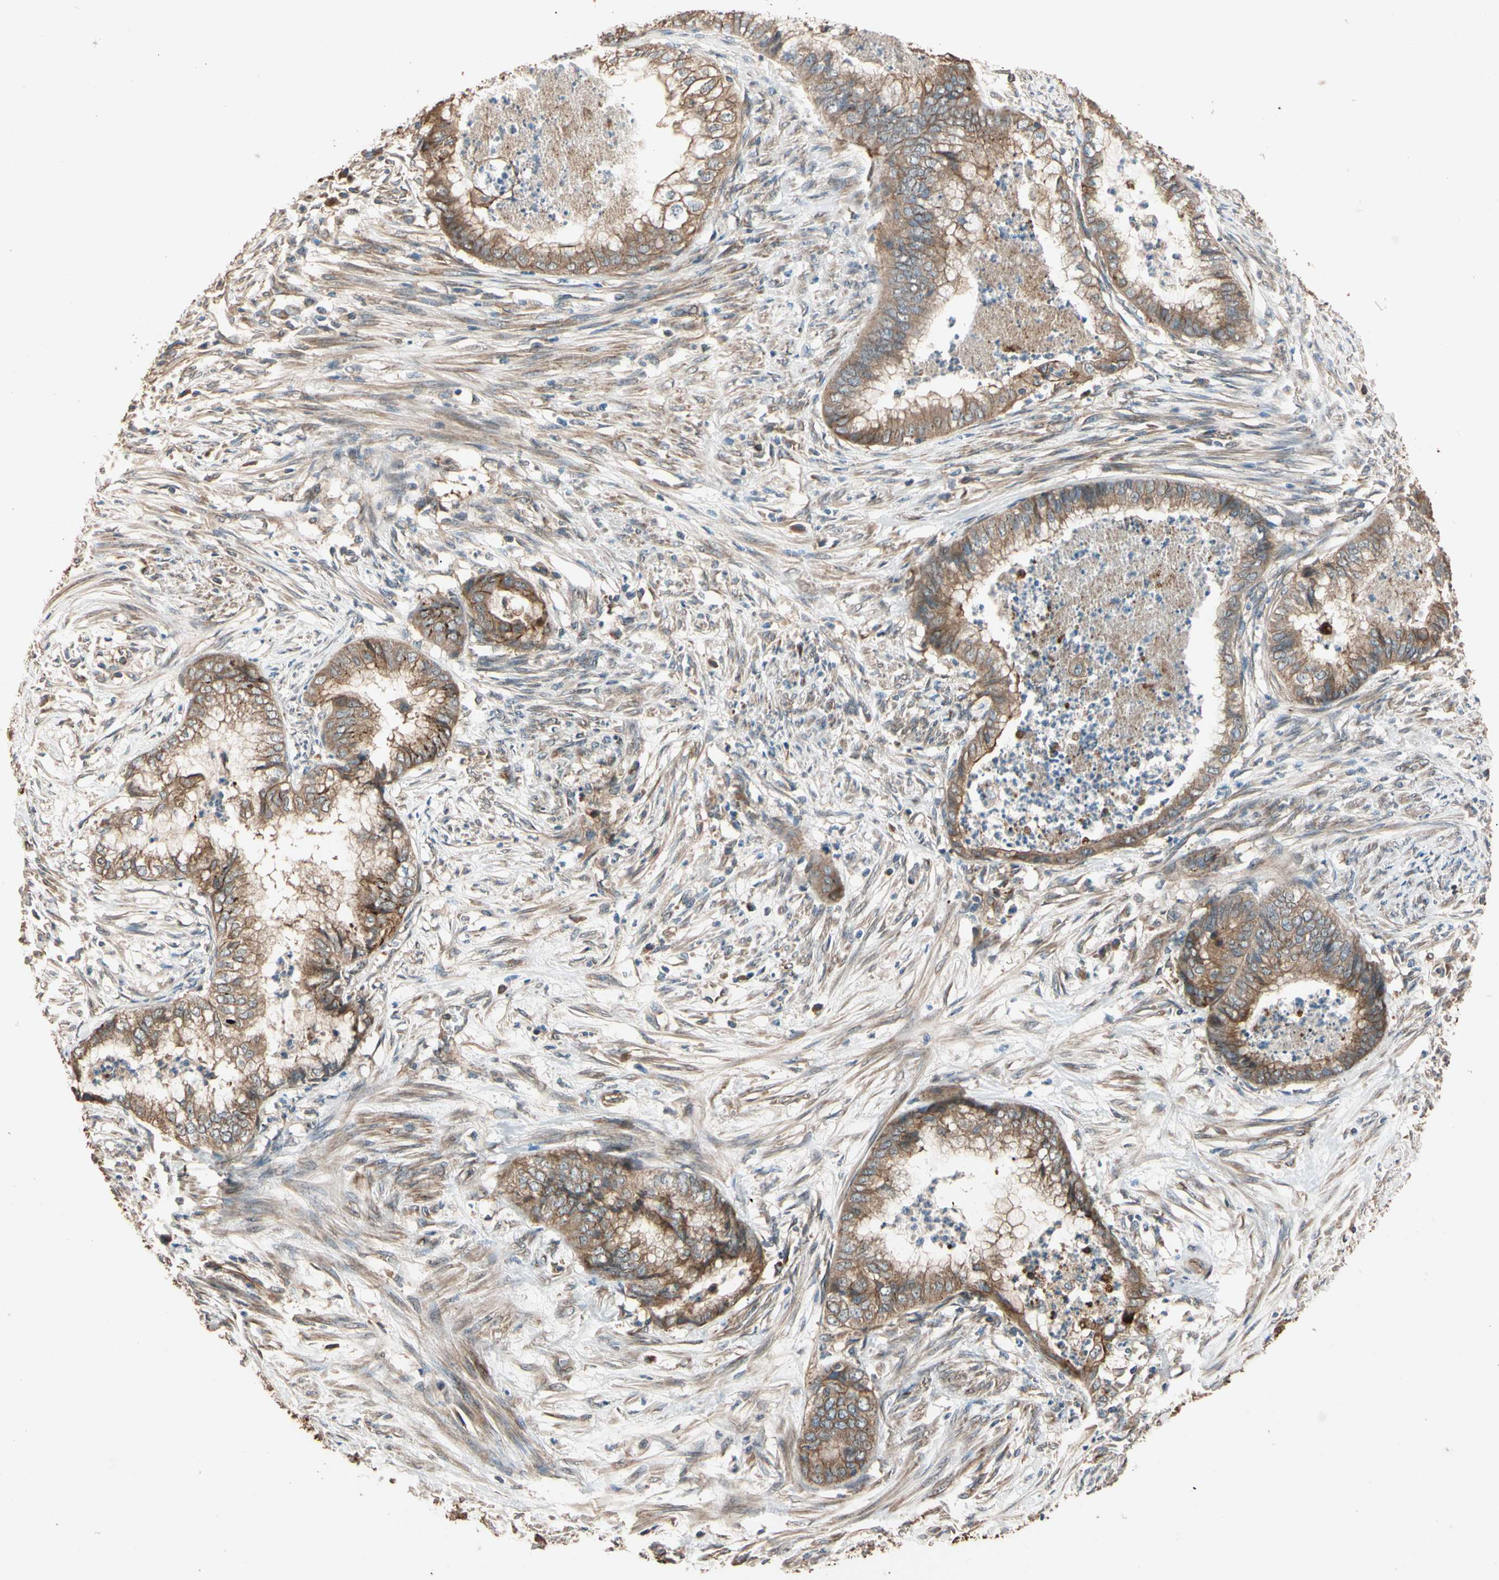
{"staining": {"intensity": "moderate", "quantity": ">75%", "location": "cytoplasmic/membranous"}, "tissue": "endometrial cancer", "cell_type": "Tumor cells", "image_type": "cancer", "snomed": [{"axis": "morphology", "description": "Necrosis, NOS"}, {"axis": "morphology", "description": "Adenocarcinoma, NOS"}, {"axis": "topography", "description": "Endometrium"}], "caption": "Tumor cells reveal medium levels of moderate cytoplasmic/membranous expression in about >75% of cells in human adenocarcinoma (endometrial).", "gene": "MGRN1", "patient": {"sex": "female", "age": 79}}